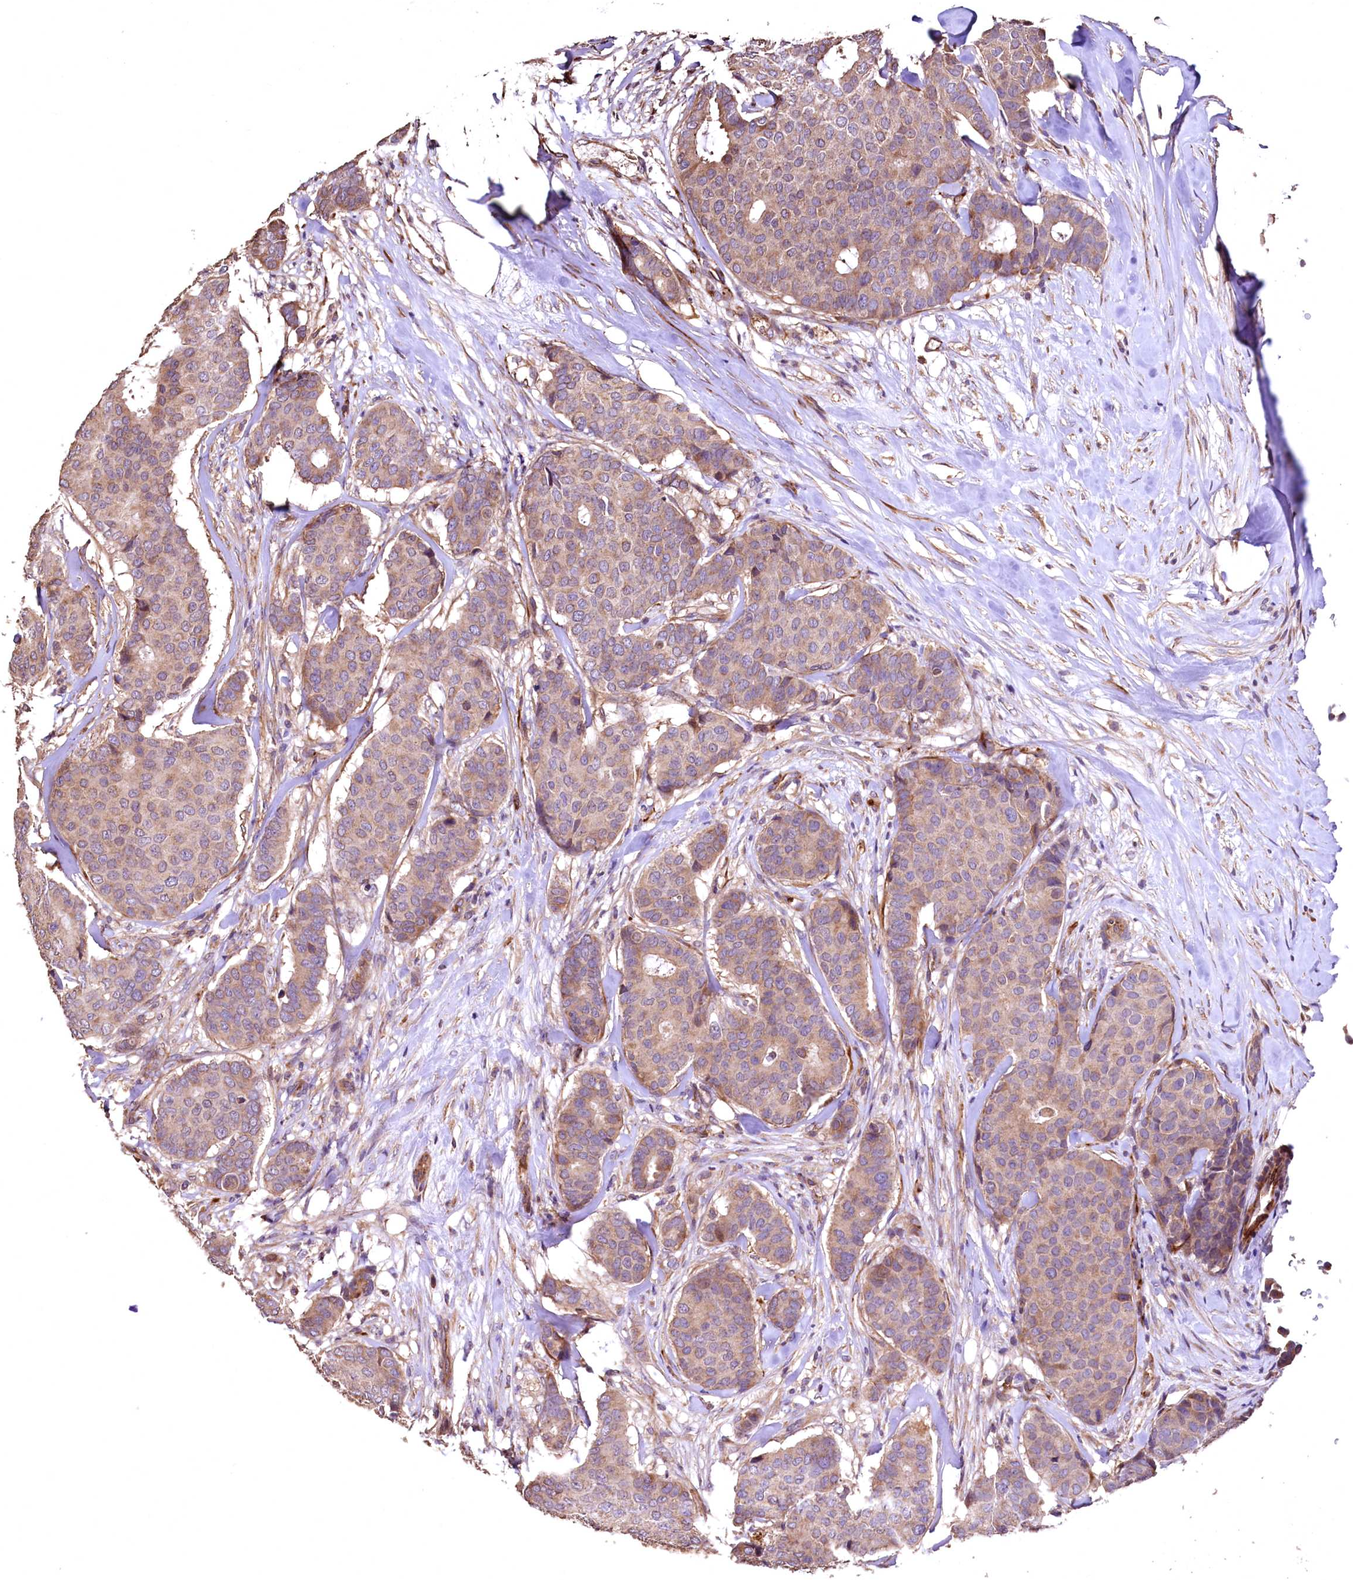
{"staining": {"intensity": "moderate", "quantity": ">75%", "location": "cytoplasmic/membranous"}, "tissue": "breast cancer", "cell_type": "Tumor cells", "image_type": "cancer", "snomed": [{"axis": "morphology", "description": "Duct carcinoma"}, {"axis": "topography", "description": "Breast"}], "caption": "Brown immunohistochemical staining in human breast invasive ductal carcinoma shows moderate cytoplasmic/membranous positivity in about >75% of tumor cells.", "gene": "RASSF1", "patient": {"sex": "female", "age": 75}}